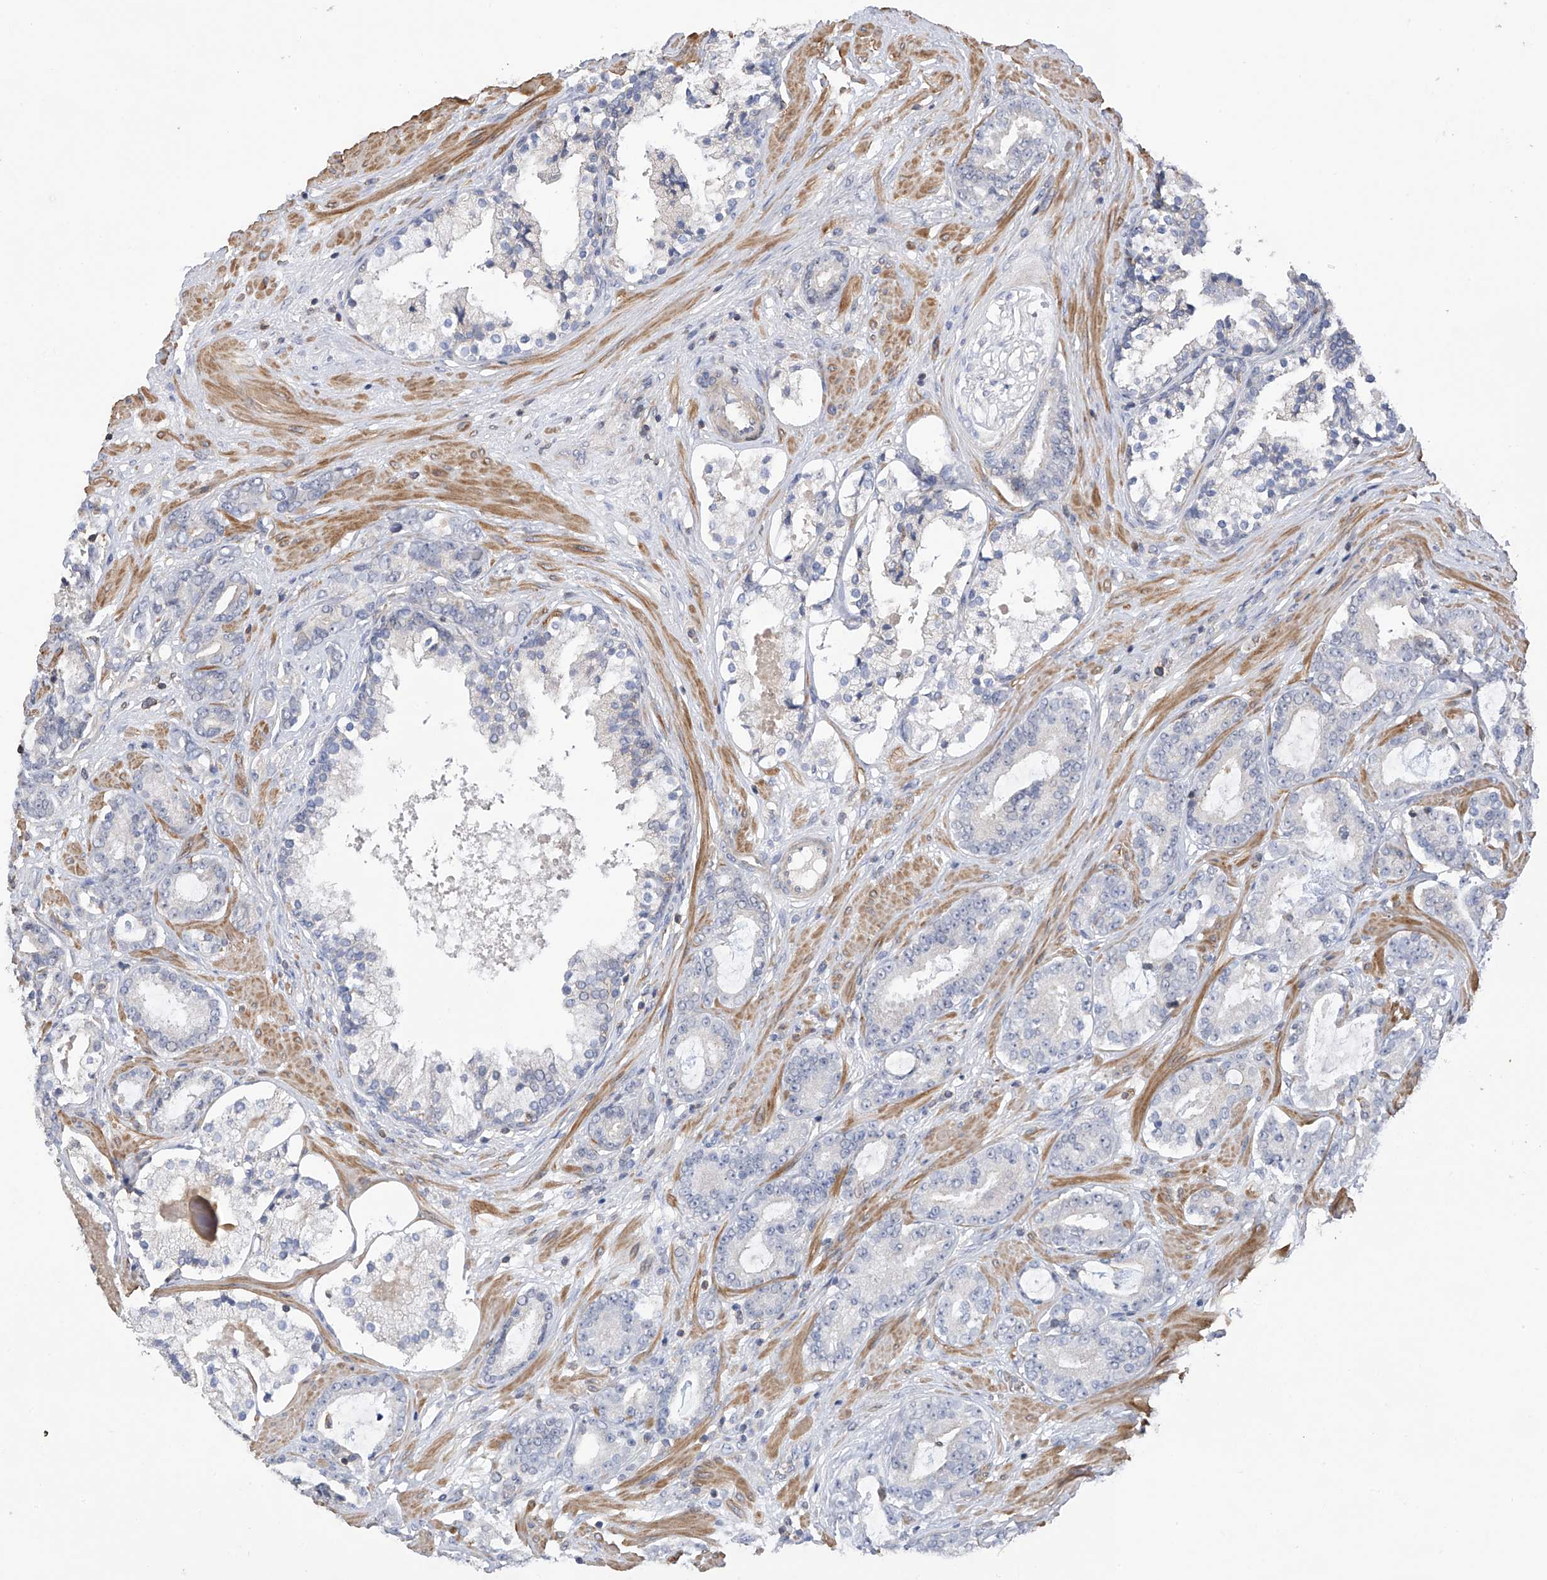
{"staining": {"intensity": "negative", "quantity": "none", "location": "none"}, "tissue": "prostate cancer", "cell_type": "Tumor cells", "image_type": "cancer", "snomed": [{"axis": "morphology", "description": "Adenocarcinoma, High grade"}, {"axis": "topography", "description": "Prostate"}], "caption": "High magnification brightfield microscopy of prostate adenocarcinoma (high-grade) stained with DAB (3,3'-diaminobenzidine) (brown) and counterstained with hematoxylin (blue): tumor cells show no significant positivity.", "gene": "SLFN14", "patient": {"sex": "male", "age": 58}}